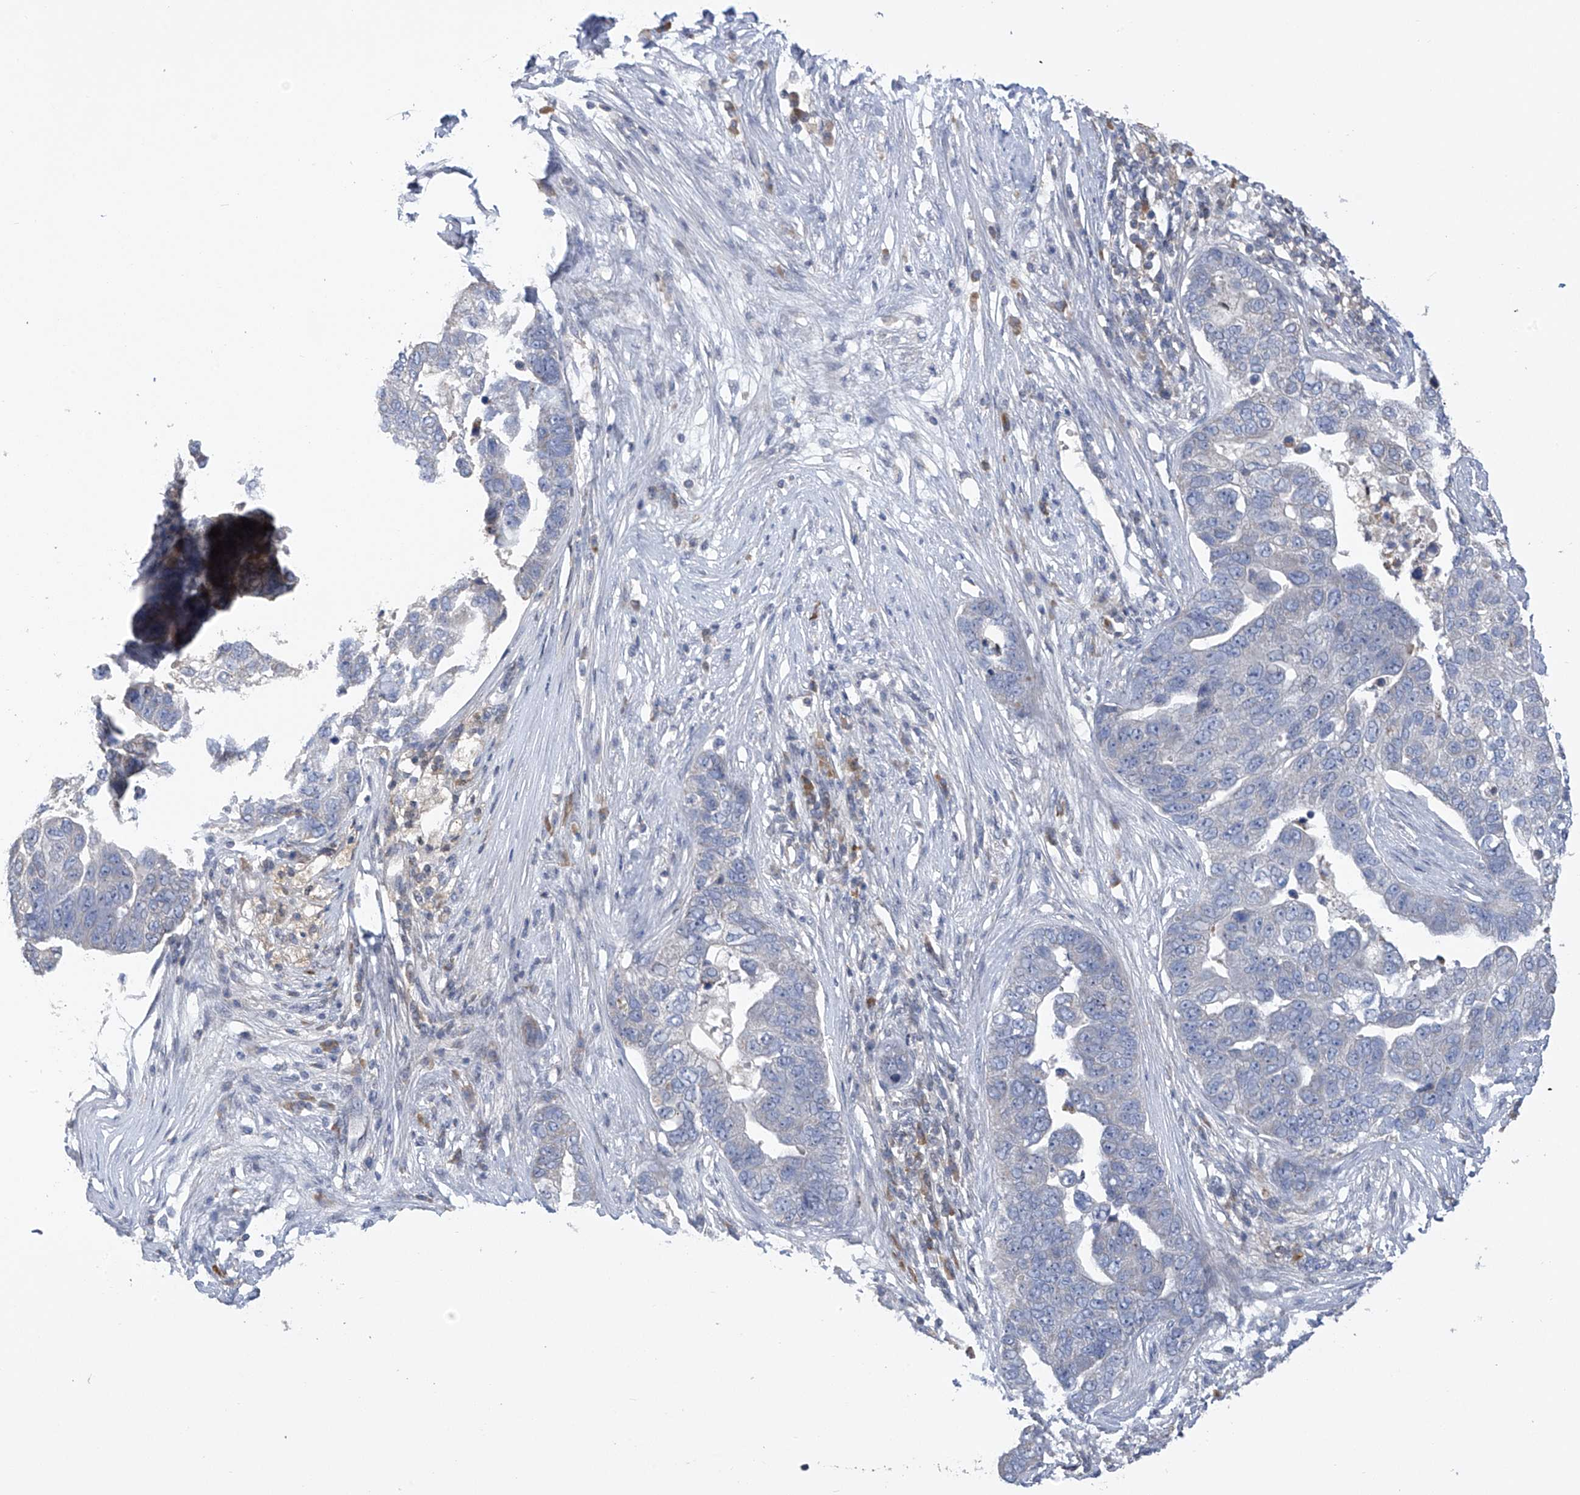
{"staining": {"intensity": "negative", "quantity": "none", "location": "none"}, "tissue": "pancreatic cancer", "cell_type": "Tumor cells", "image_type": "cancer", "snomed": [{"axis": "morphology", "description": "Adenocarcinoma, NOS"}, {"axis": "topography", "description": "Pancreas"}], "caption": "This is a histopathology image of IHC staining of pancreatic adenocarcinoma, which shows no staining in tumor cells.", "gene": "SLCO4A1", "patient": {"sex": "female", "age": 61}}